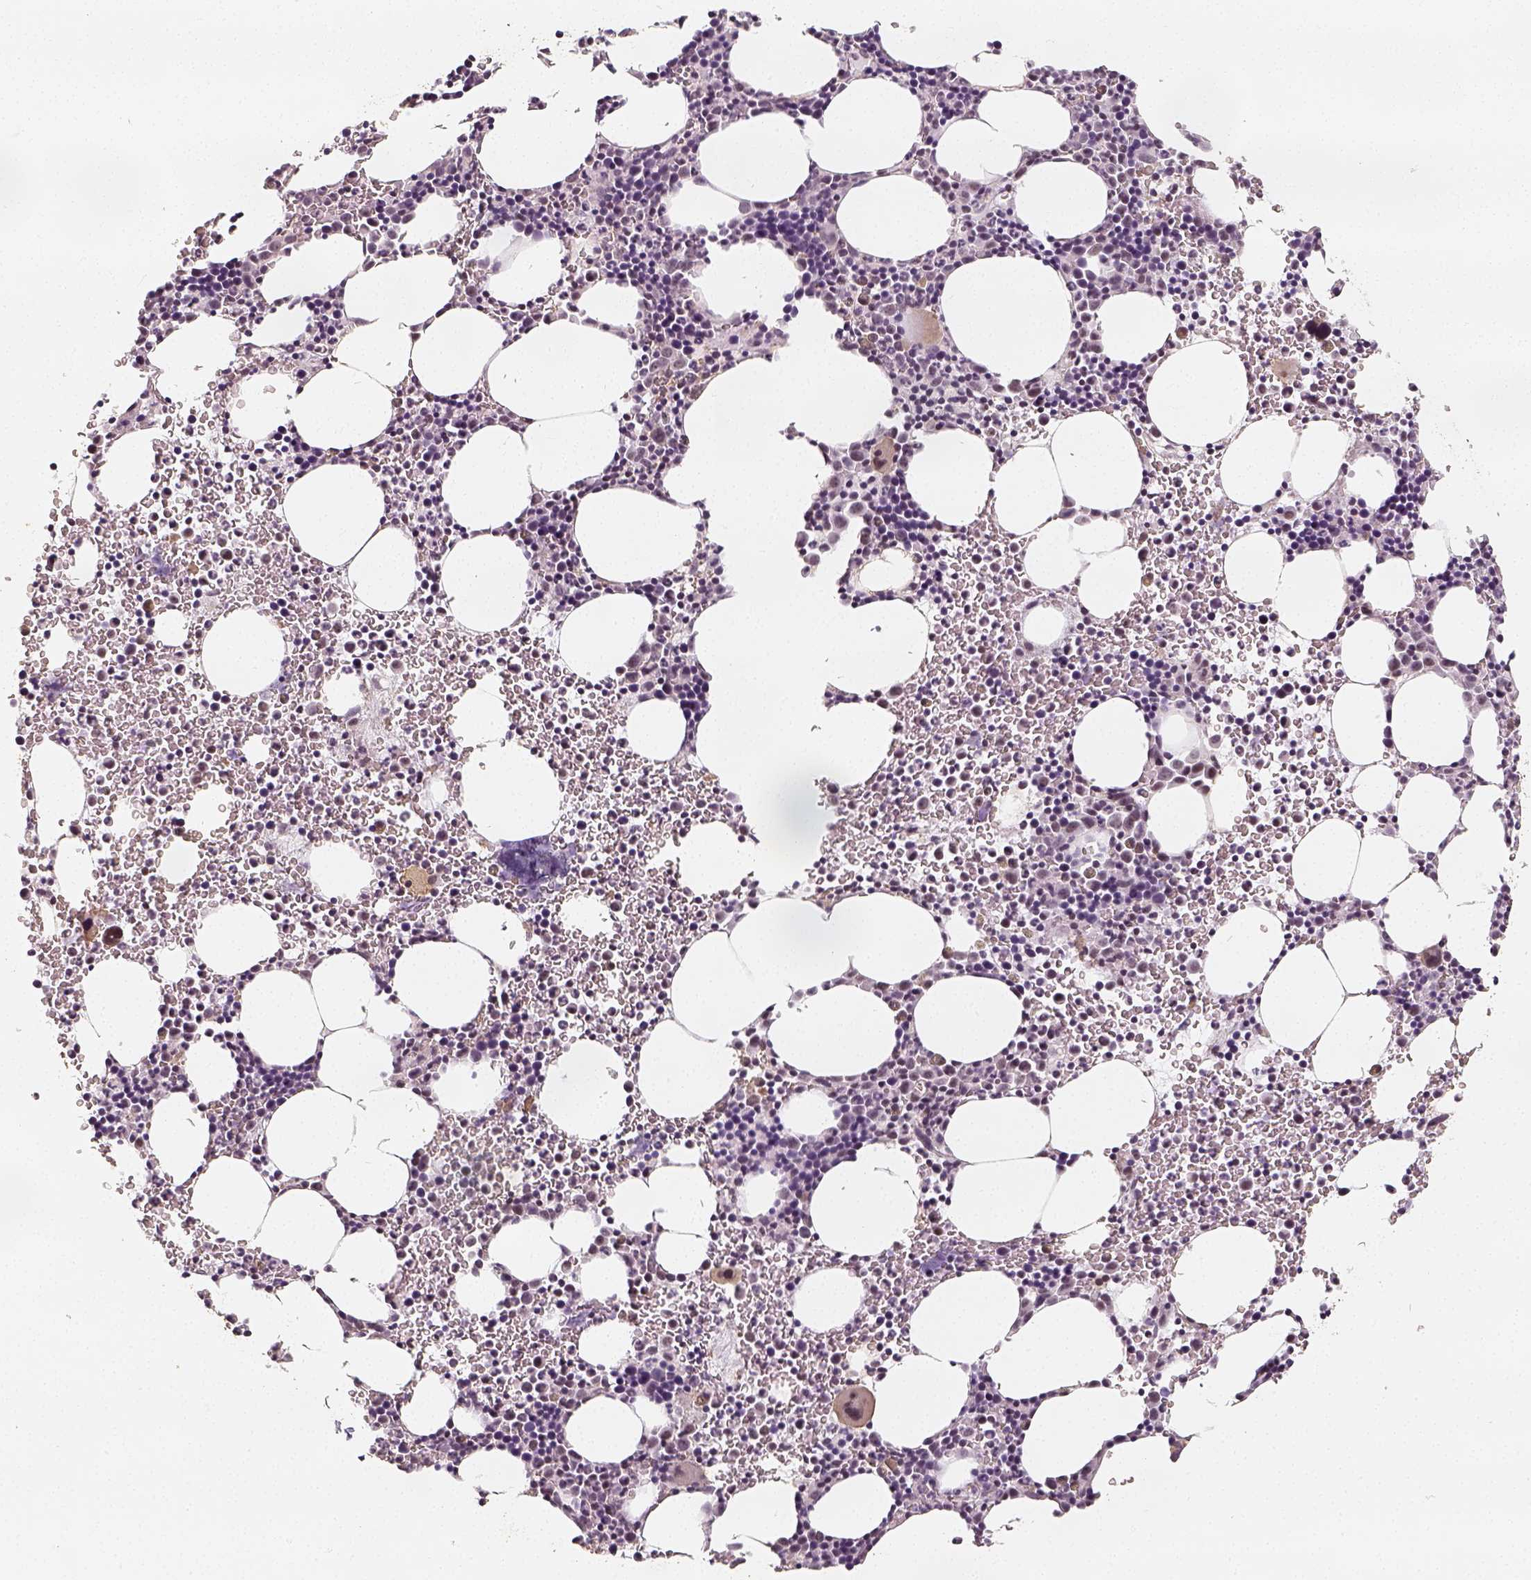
{"staining": {"intensity": "moderate", "quantity": "<25%", "location": "nuclear"}, "tissue": "bone marrow", "cell_type": "Hematopoietic cells", "image_type": "normal", "snomed": [{"axis": "morphology", "description": "Normal tissue, NOS"}, {"axis": "topography", "description": "Bone marrow"}], "caption": "Bone marrow was stained to show a protein in brown. There is low levels of moderate nuclear expression in approximately <25% of hematopoietic cells.", "gene": "HDAC1", "patient": {"sex": "male", "age": 58}}